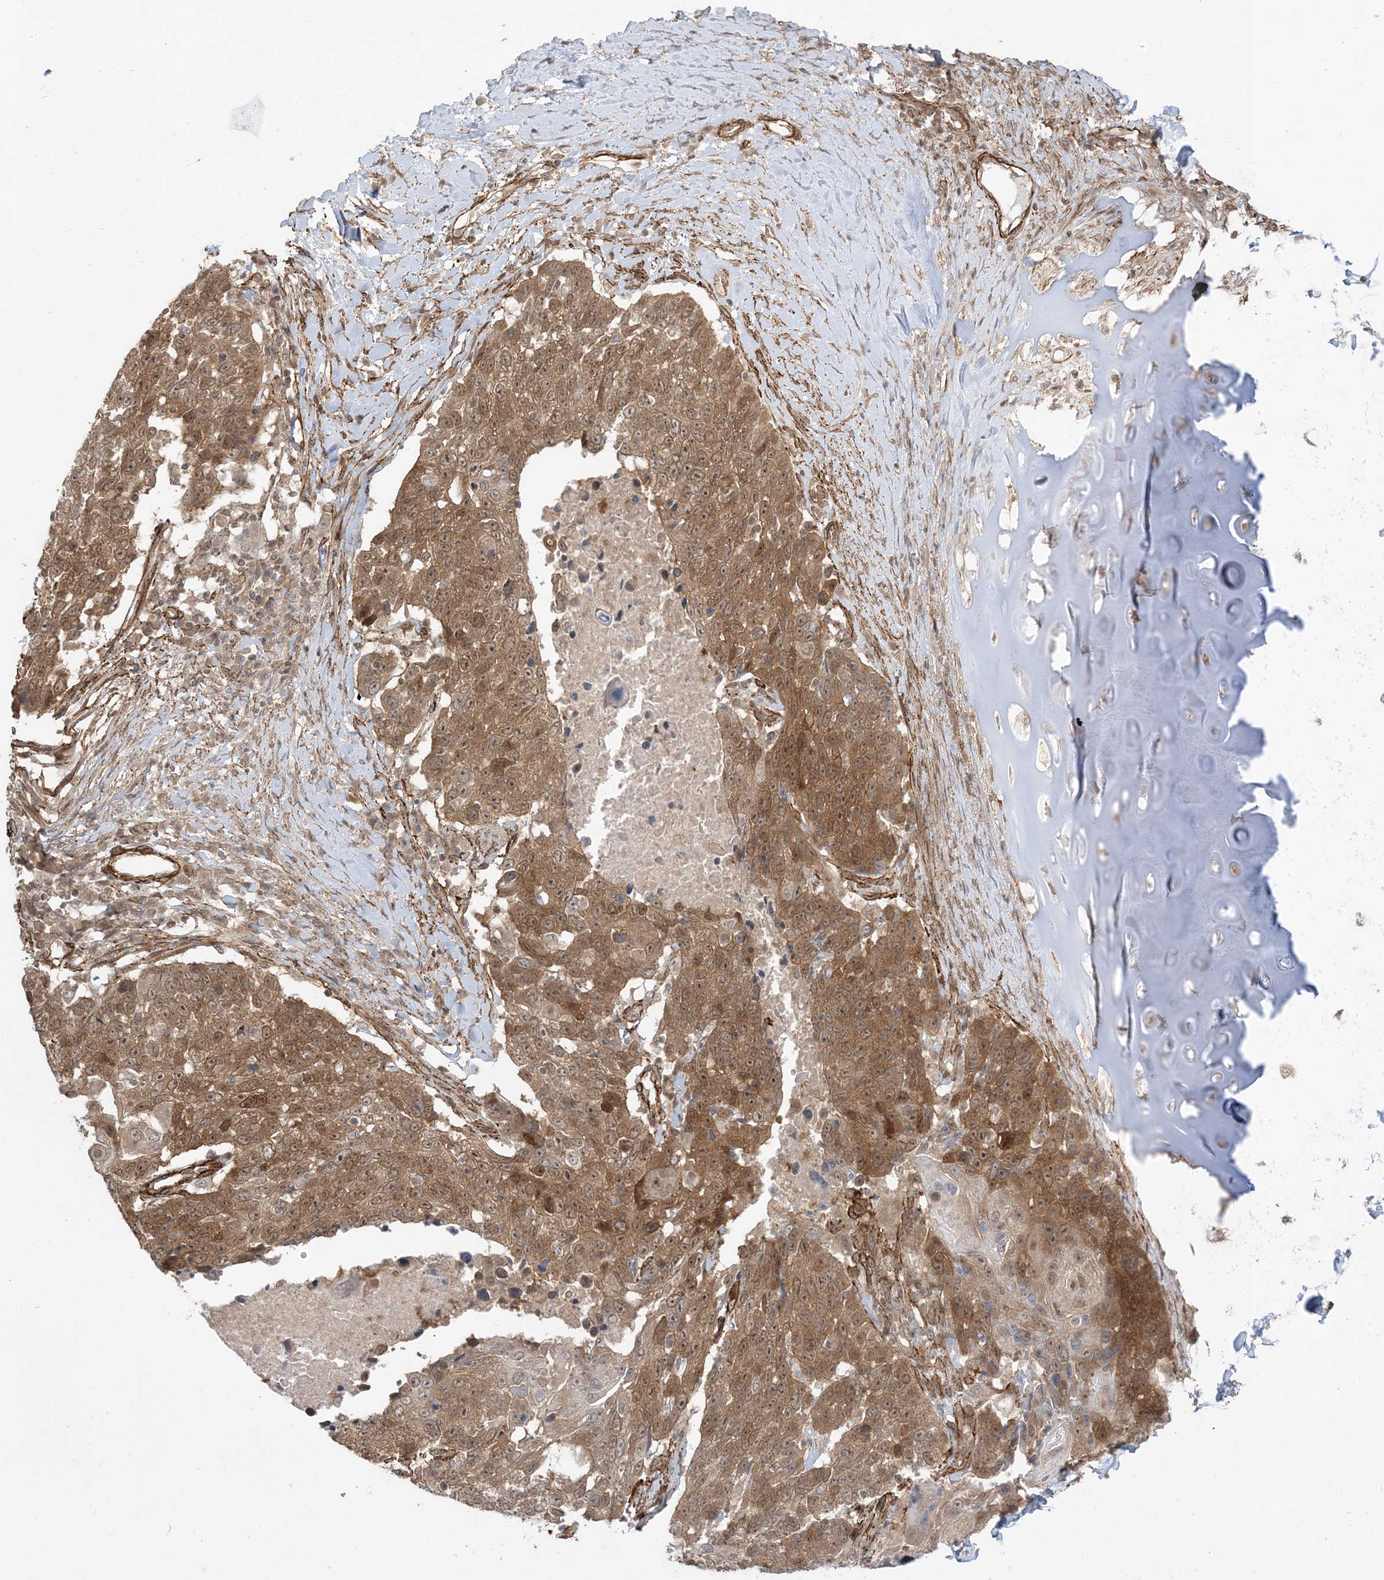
{"staining": {"intensity": "moderate", "quantity": ">75%", "location": "cytoplasmic/membranous"}, "tissue": "lung cancer", "cell_type": "Tumor cells", "image_type": "cancer", "snomed": [{"axis": "morphology", "description": "Squamous cell carcinoma, NOS"}, {"axis": "topography", "description": "Lung"}], "caption": "Human squamous cell carcinoma (lung) stained with a brown dye demonstrates moderate cytoplasmic/membranous positive expression in approximately >75% of tumor cells.", "gene": "TBCC", "patient": {"sex": "male", "age": 66}}